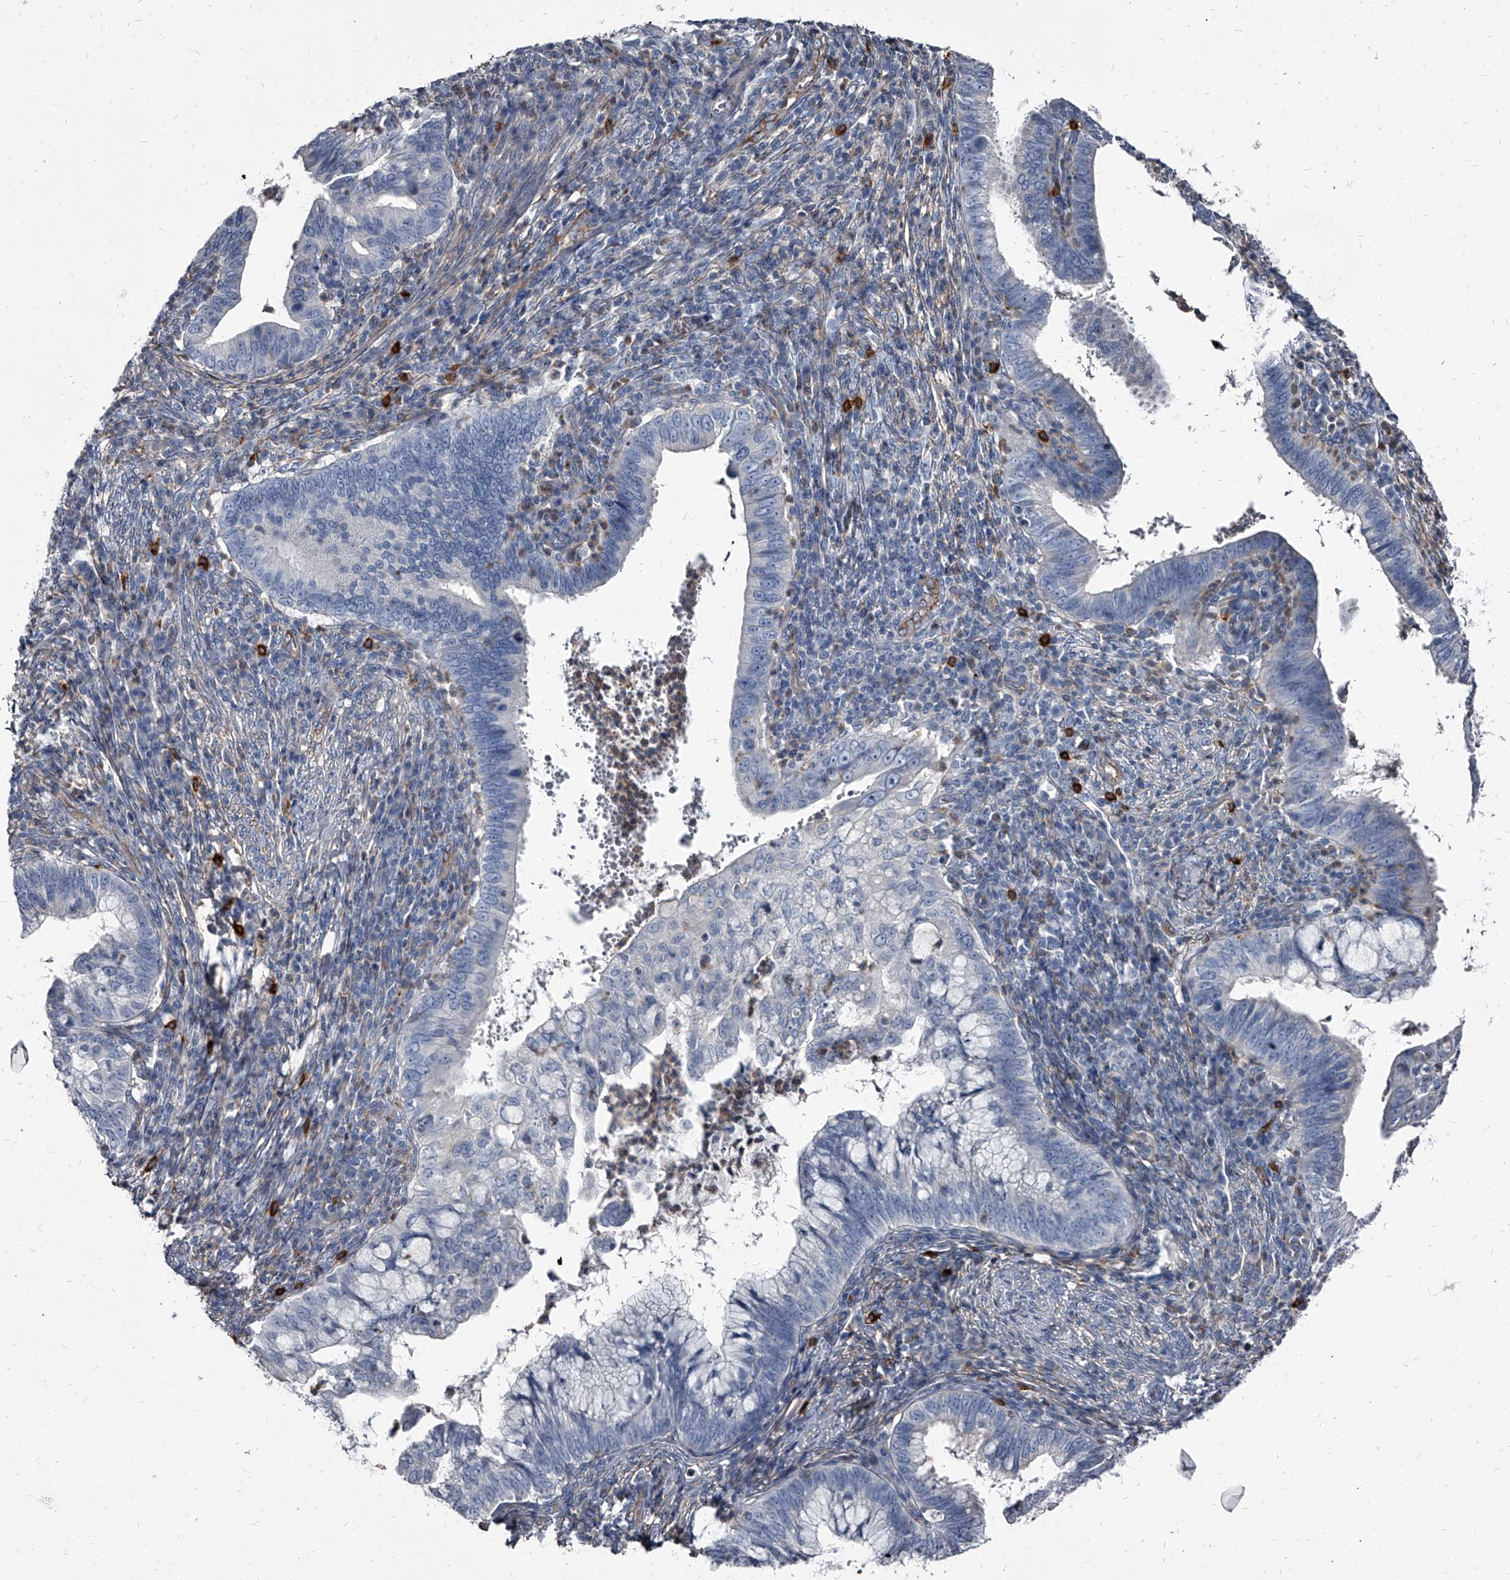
{"staining": {"intensity": "negative", "quantity": "none", "location": "none"}, "tissue": "cervical cancer", "cell_type": "Tumor cells", "image_type": "cancer", "snomed": [{"axis": "morphology", "description": "Adenocarcinoma, NOS"}, {"axis": "topography", "description": "Cervix"}], "caption": "Tumor cells show no significant protein expression in adenocarcinoma (cervical).", "gene": "PGLYRP3", "patient": {"sex": "female", "age": 36}}